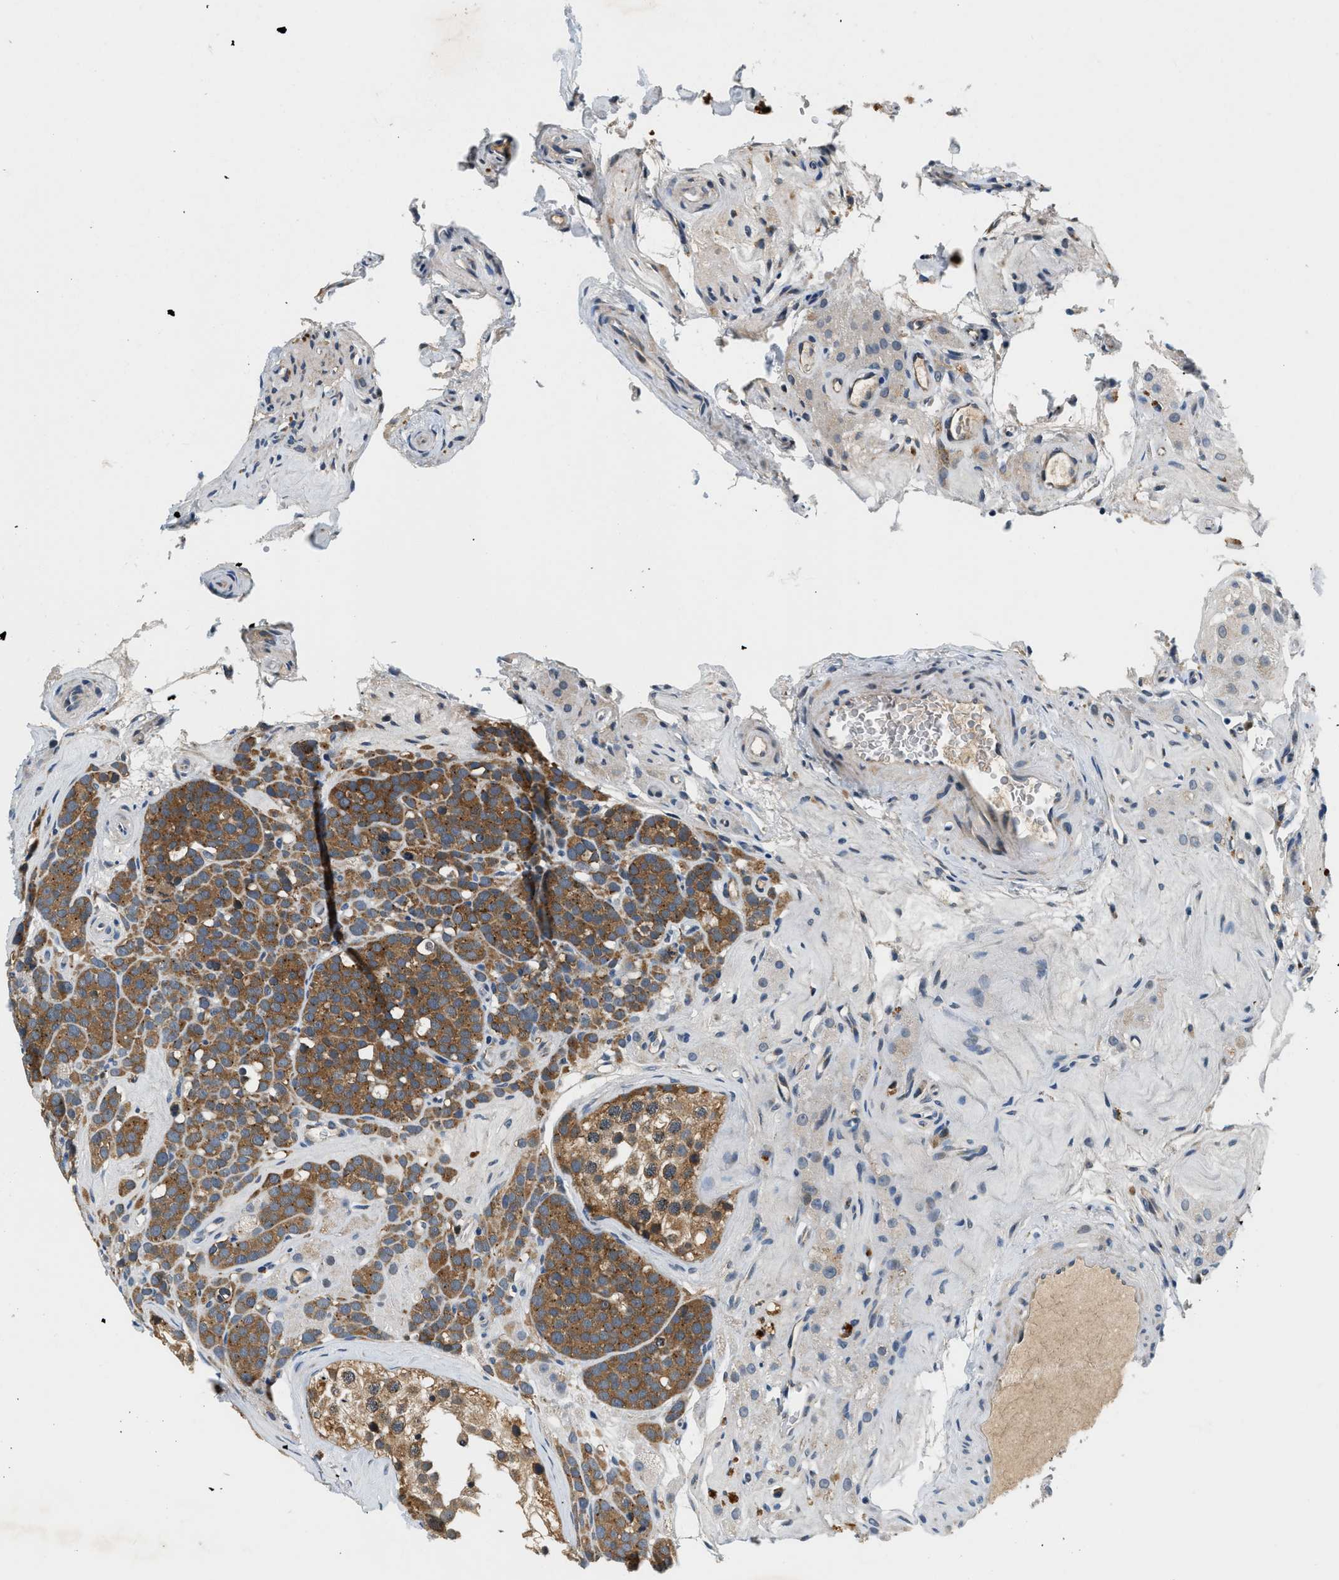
{"staining": {"intensity": "moderate", "quantity": ">75%", "location": "cytoplasmic/membranous"}, "tissue": "testis cancer", "cell_type": "Tumor cells", "image_type": "cancer", "snomed": [{"axis": "morphology", "description": "Seminoma, NOS"}, {"axis": "topography", "description": "Testis"}], "caption": "Seminoma (testis) stained for a protein (brown) shows moderate cytoplasmic/membranous positive expression in approximately >75% of tumor cells.", "gene": "YAE1", "patient": {"sex": "male", "age": 71}}